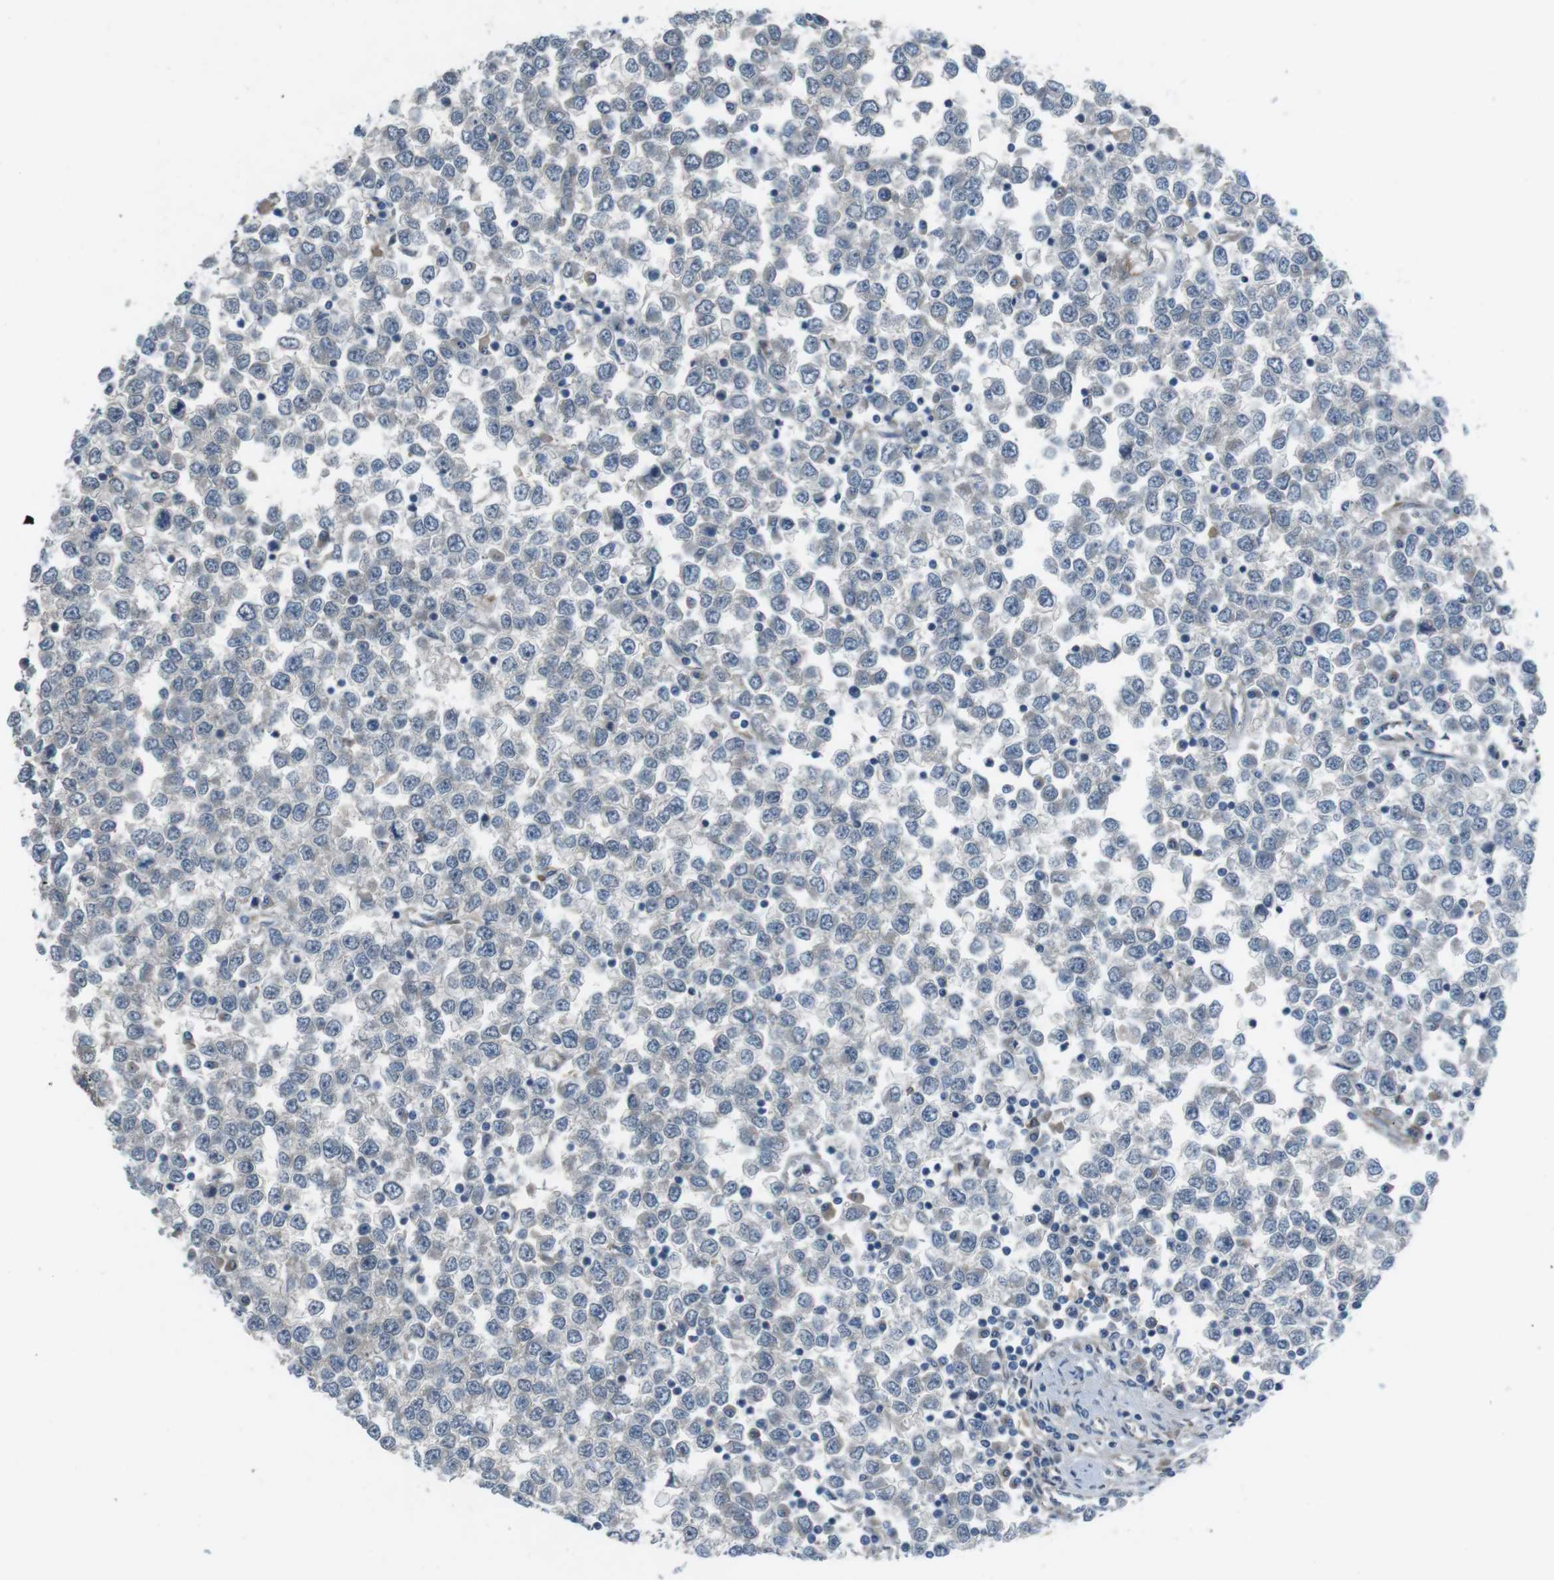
{"staining": {"intensity": "negative", "quantity": "none", "location": "none"}, "tissue": "testis cancer", "cell_type": "Tumor cells", "image_type": "cancer", "snomed": [{"axis": "morphology", "description": "Seminoma, NOS"}, {"axis": "topography", "description": "Testis"}], "caption": "Histopathology image shows no significant protein positivity in tumor cells of seminoma (testis).", "gene": "ANK2", "patient": {"sex": "male", "age": 65}}